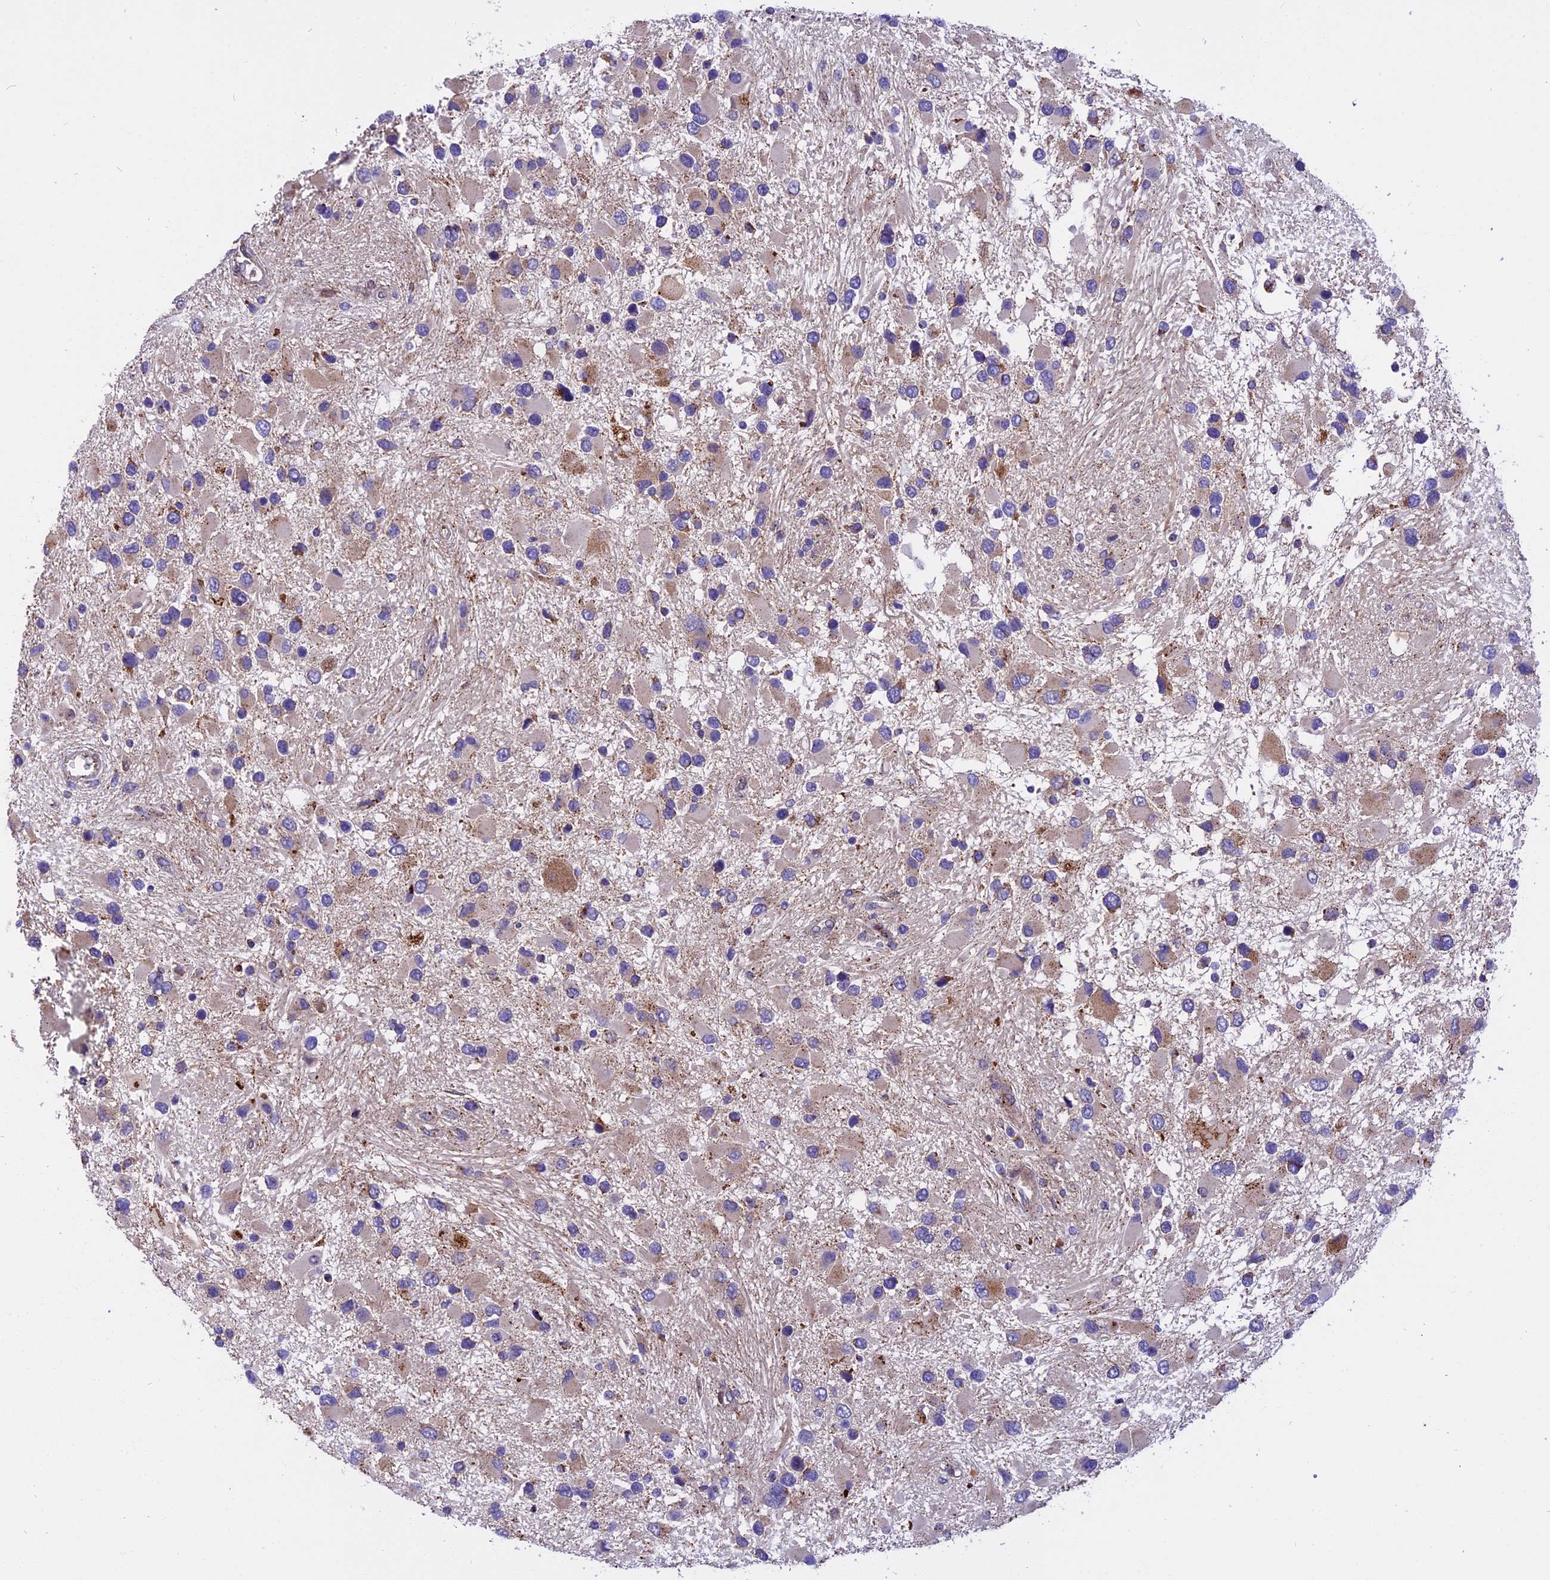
{"staining": {"intensity": "moderate", "quantity": "<25%", "location": "cytoplasmic/membranous"}, "tissue": "glioma", "cell_type": "Tumor cells", "image_type": "cancer", "snomed": [{"axis": "morphology", "description": "Glioma, malignant, High grade"}, {"axis": "topography", "description": "Brain"}], "caption": "Tumor cells display low levels of moderate cytoplasmic/membranous expression in about <25% of cells in human glioma. (DAB IHC with brightfield microscopy, high magnification).", "gene": "CHMP2A", "patient": {"sex": "male", "age": 53}}